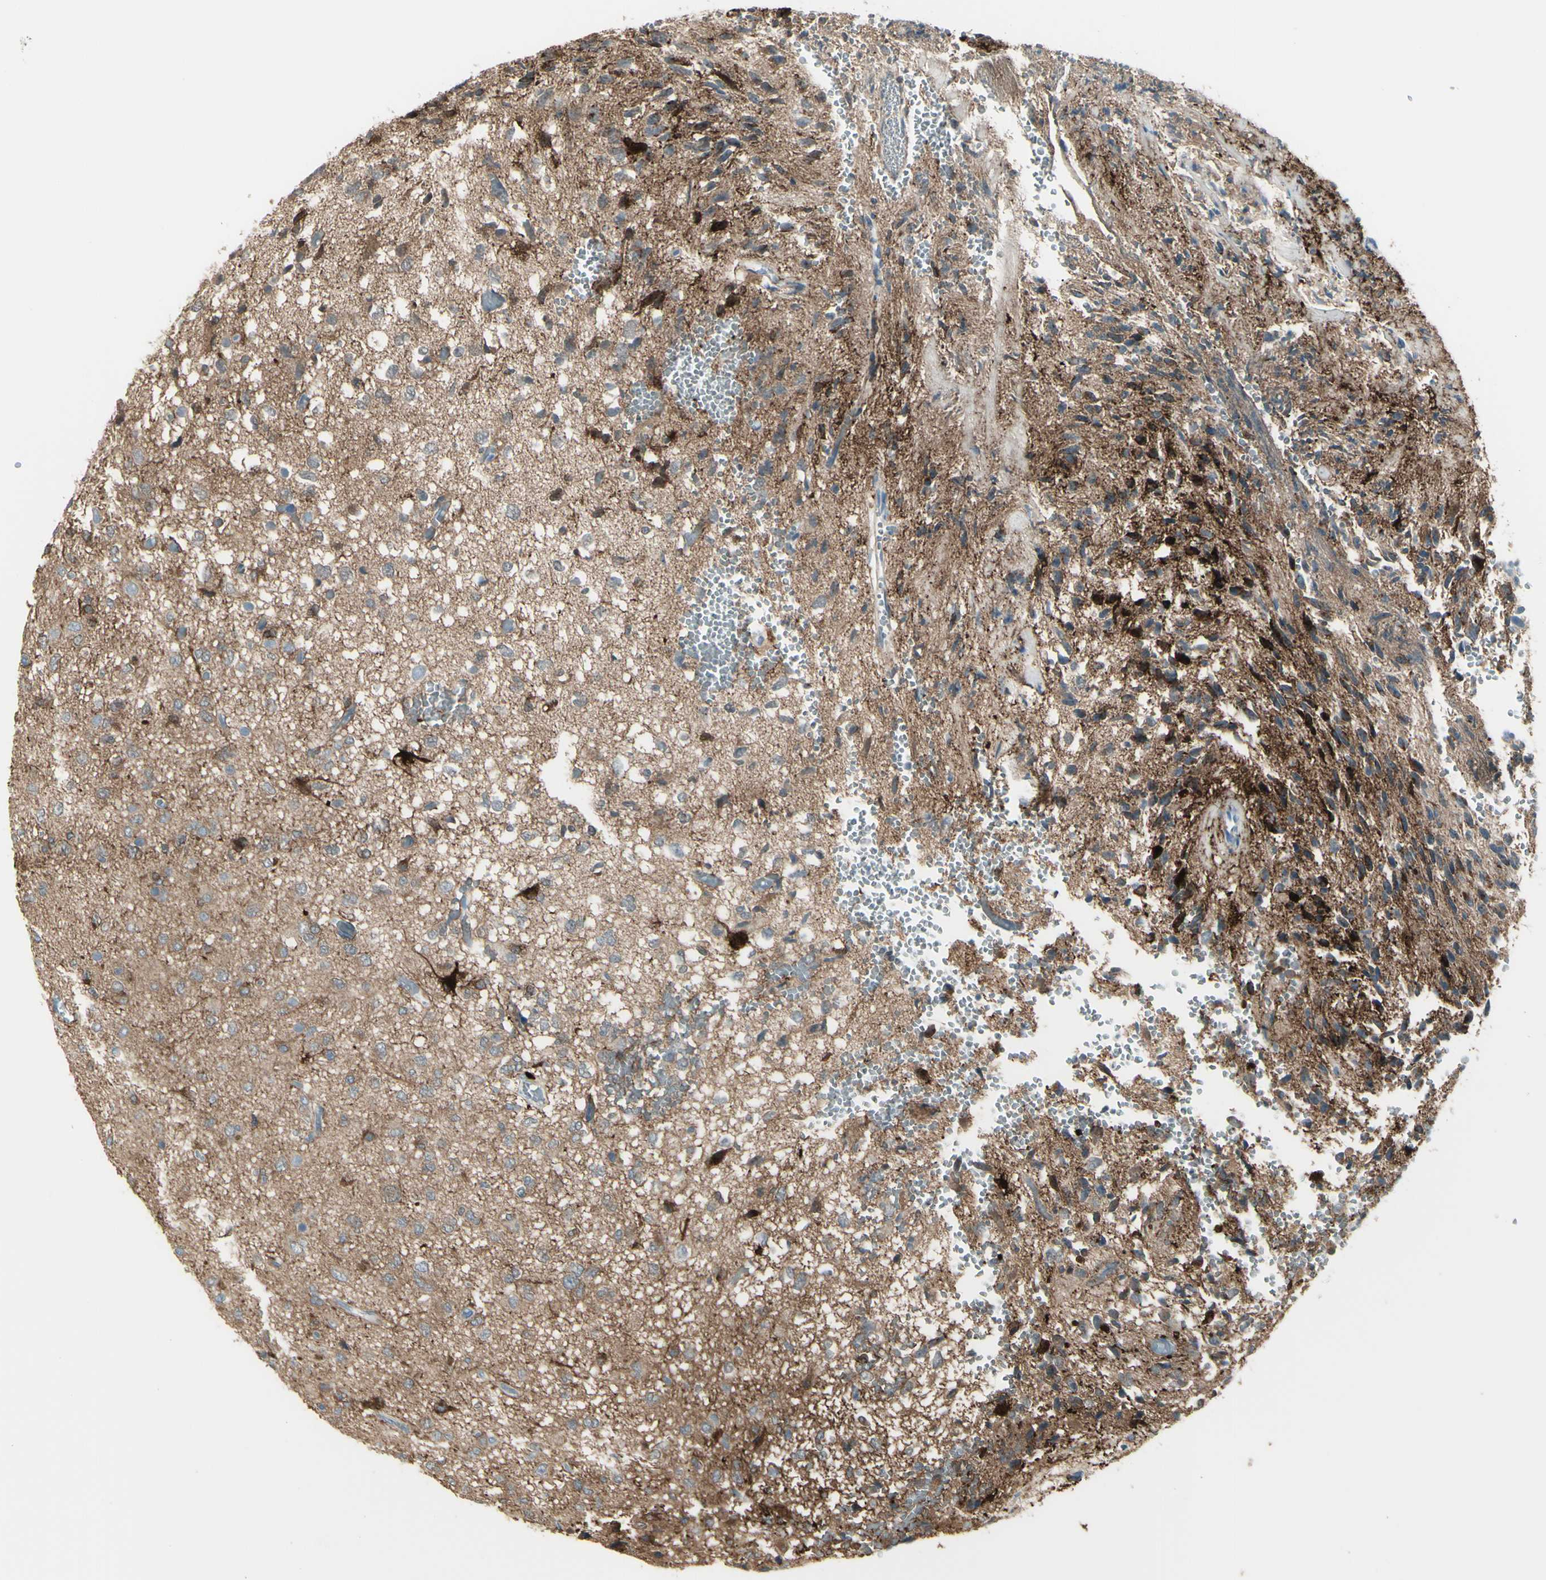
{"staining": {"intensity": "weak", "quantity": ">75%", "location": "cytoplasmic/membranous"}, "tissue": "glioma", "cell_type": "Tumor cells", "image_type": "cancer", "snomed": [{"axis": "morphology", "description": "Glioma, malignant, High grade"}, {"axis": "topography", "description": "pancreas cauda"}], "caption": "Glioma stained for a protein (brown) shows weak cytoplasmic/membranous positive staining in approximately >75% of tumor cells.", "gene": "GPR34", "patient": {"sex": "male", "age": 60}}